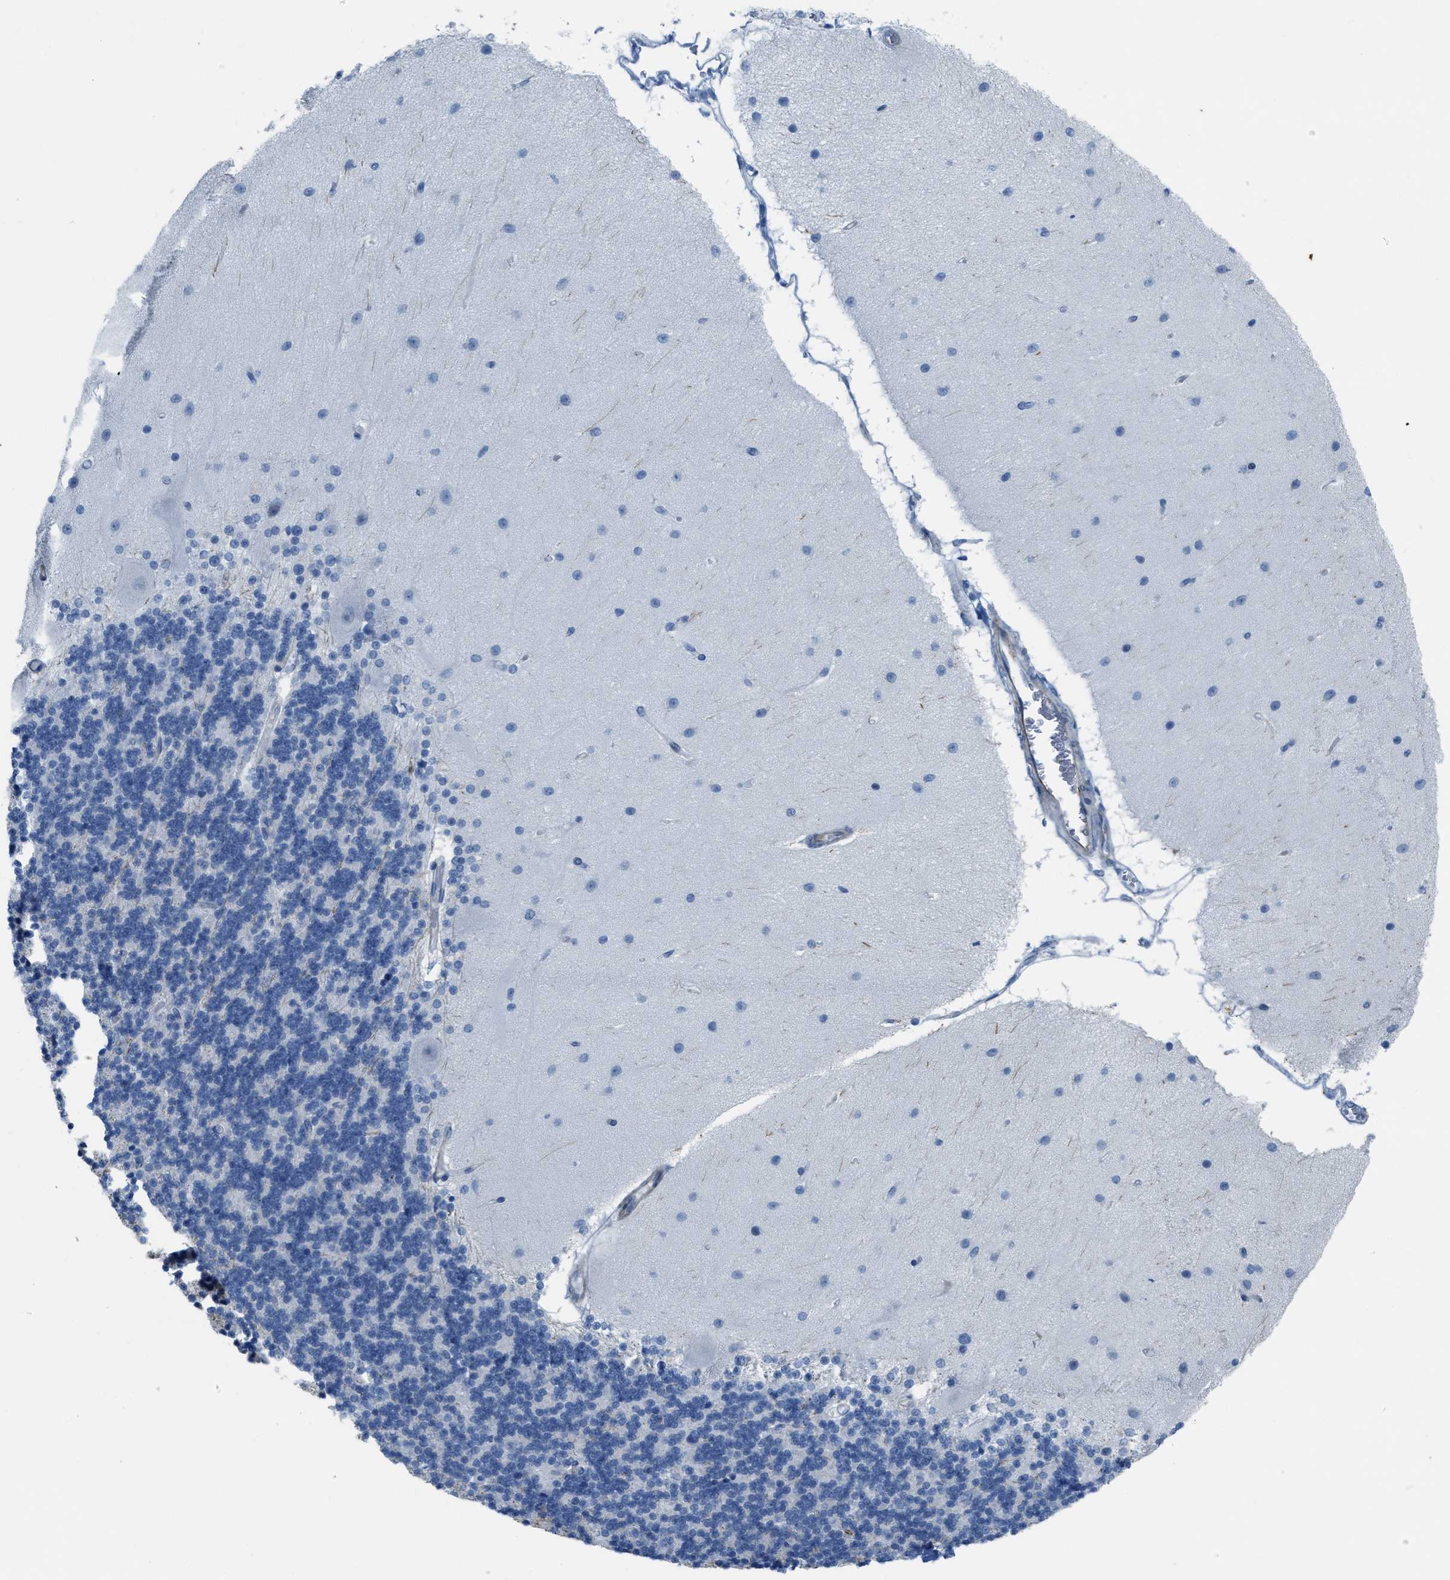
{"staining": {"intensity": "negative", "quantity": "none", "location": "none"}, "tissue": "cerebellum", "cell_type": "Cells in granular layer", "image_type": "normal", "snomed": [{"axis": "morphology", "description": "Normal tissue, NOS"}, {"axis": "topography", "description": "Cerebellum"}], "caption": "Immunohistochemistry (IHC) micrograph of benign cerebellum: human cerebellum stained with DAB demonstrates no significant protein staining in cells in granular layer. (Immunohistochemistry, brightfield microscopy, high magnification).", "gene": "SLC12A1", "patient": {"sex": "female", "age": 54}}